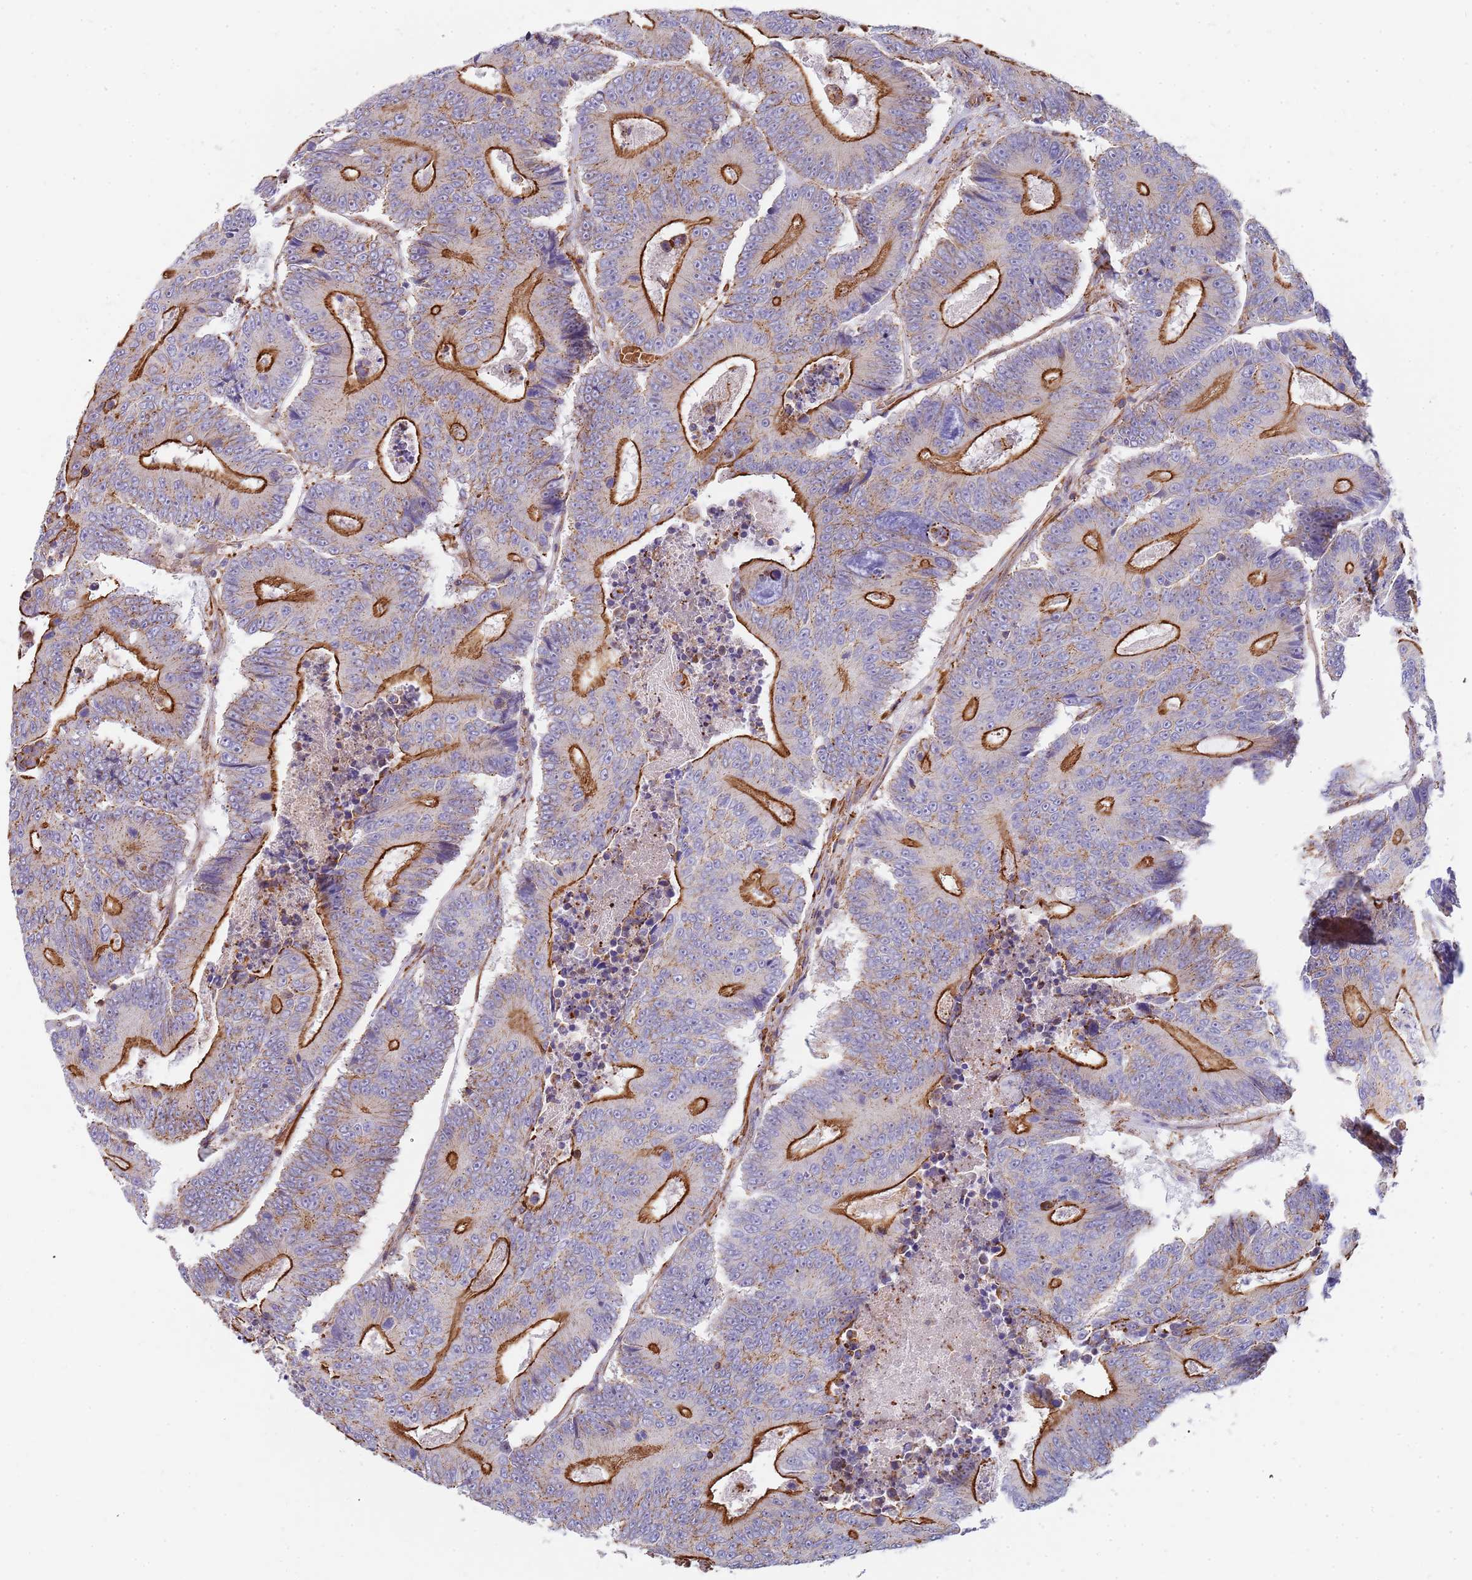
{"staining": {"intensity": "strong", "quantity": "25%-75%", "location": "cytoplasmic/membranous"}, "tissue": "colorectal cancer", "cell_type": "Tumor cells", "image_type": "cancer", "snomed": [{"axis": "morphology", "description": "Adenocarcinoma, NOS"}, {"axis": "topography", "description": "Colon"}], "caption": "Protein analysis of adenocarcinoma (colorectal) tissue shows strong cytoplasmic/membranous positivity in approximately 25%-75% of tumor cells. (brown staining indicates protein expression, while blue staining denotes nuclei).", "gene": "GFRAL", "patient": {"sex": "male", "age": 83}}